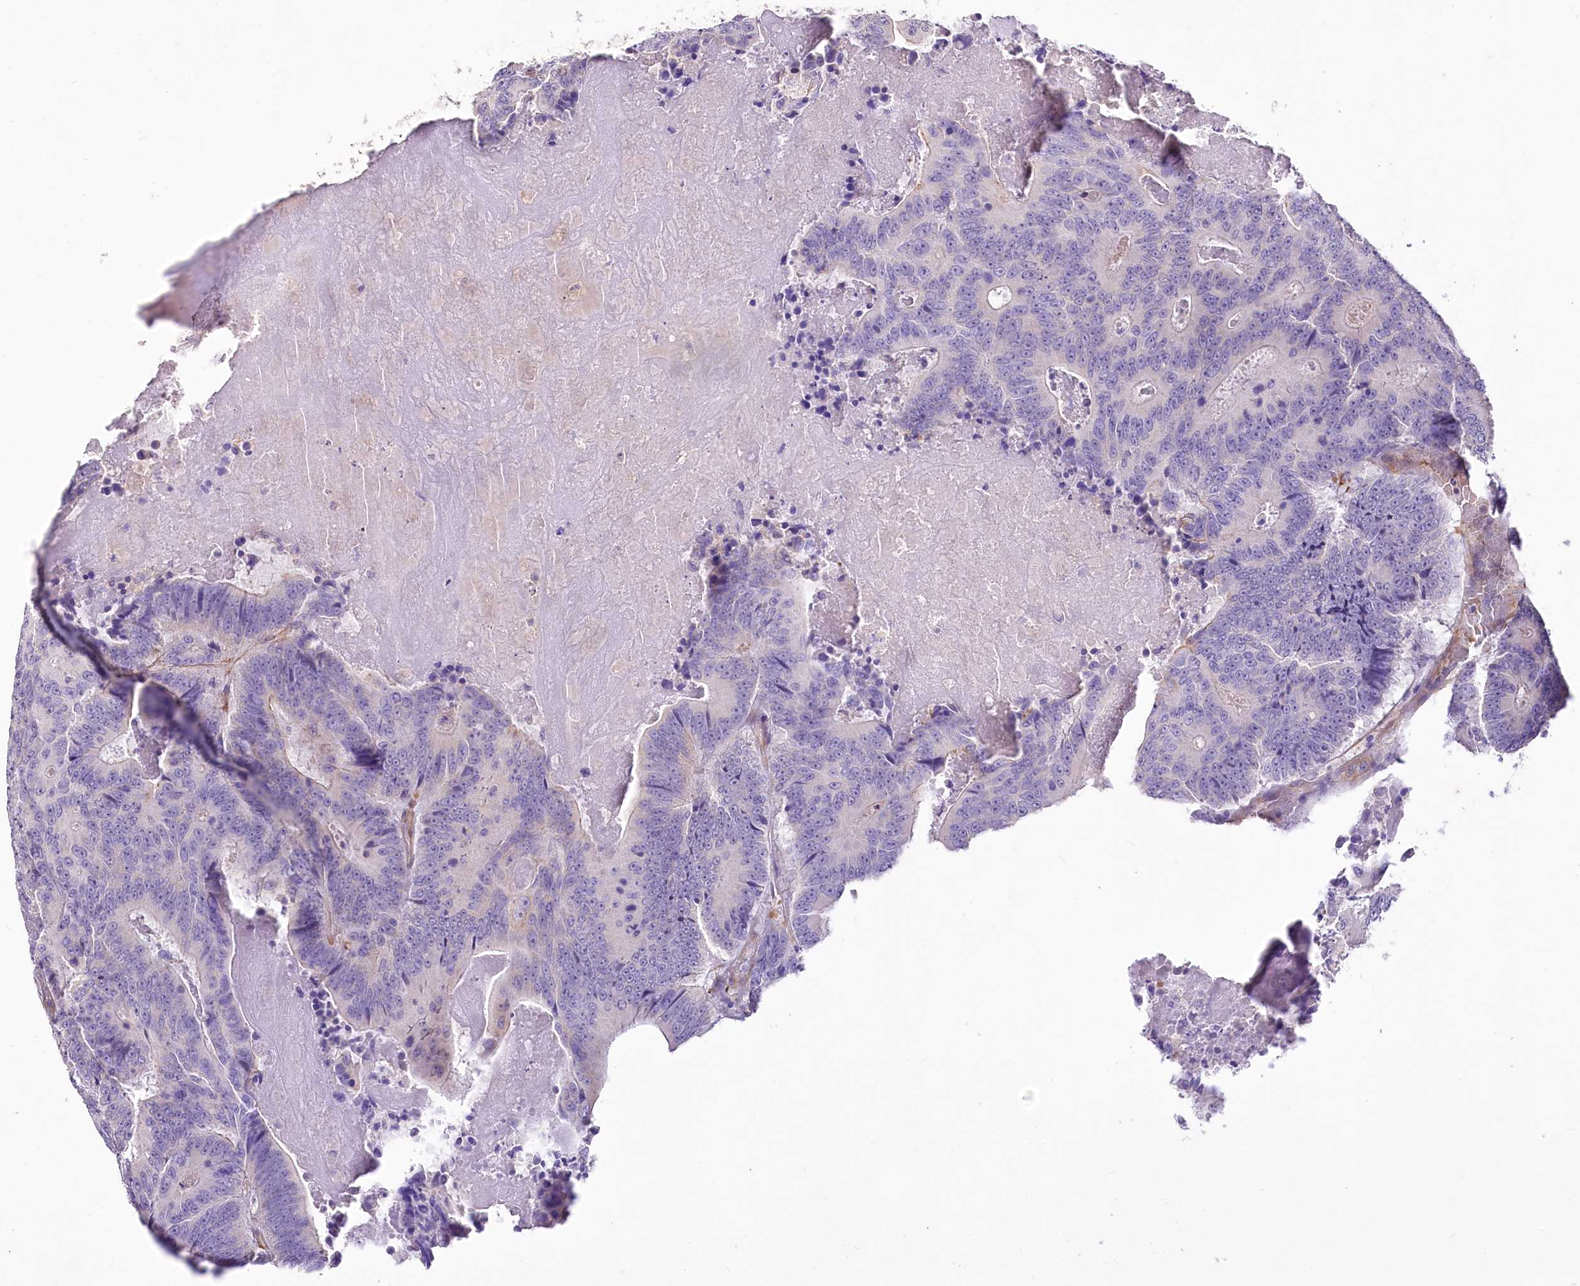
{"staining": {"intensity": "negative", "quantity": "none", "location": "none"}, "tissue": "colorectal cancer", "cell_type": "Tumor cells", "image_type": "cancer", "snomed": [{"axis": "morphology", "description": "Adenocarcinoma, NOS"}, {"axis": "topography", "description": "Colon"}], "caption": "DAB (3,3'-diaminobenzidine) immunohistochemical staining of adenocarcinoma (colorectal) exhibits no significant staining in tumor cells.", "gene": "RDH16", "patient": {"sex": "male", "age": 83}}